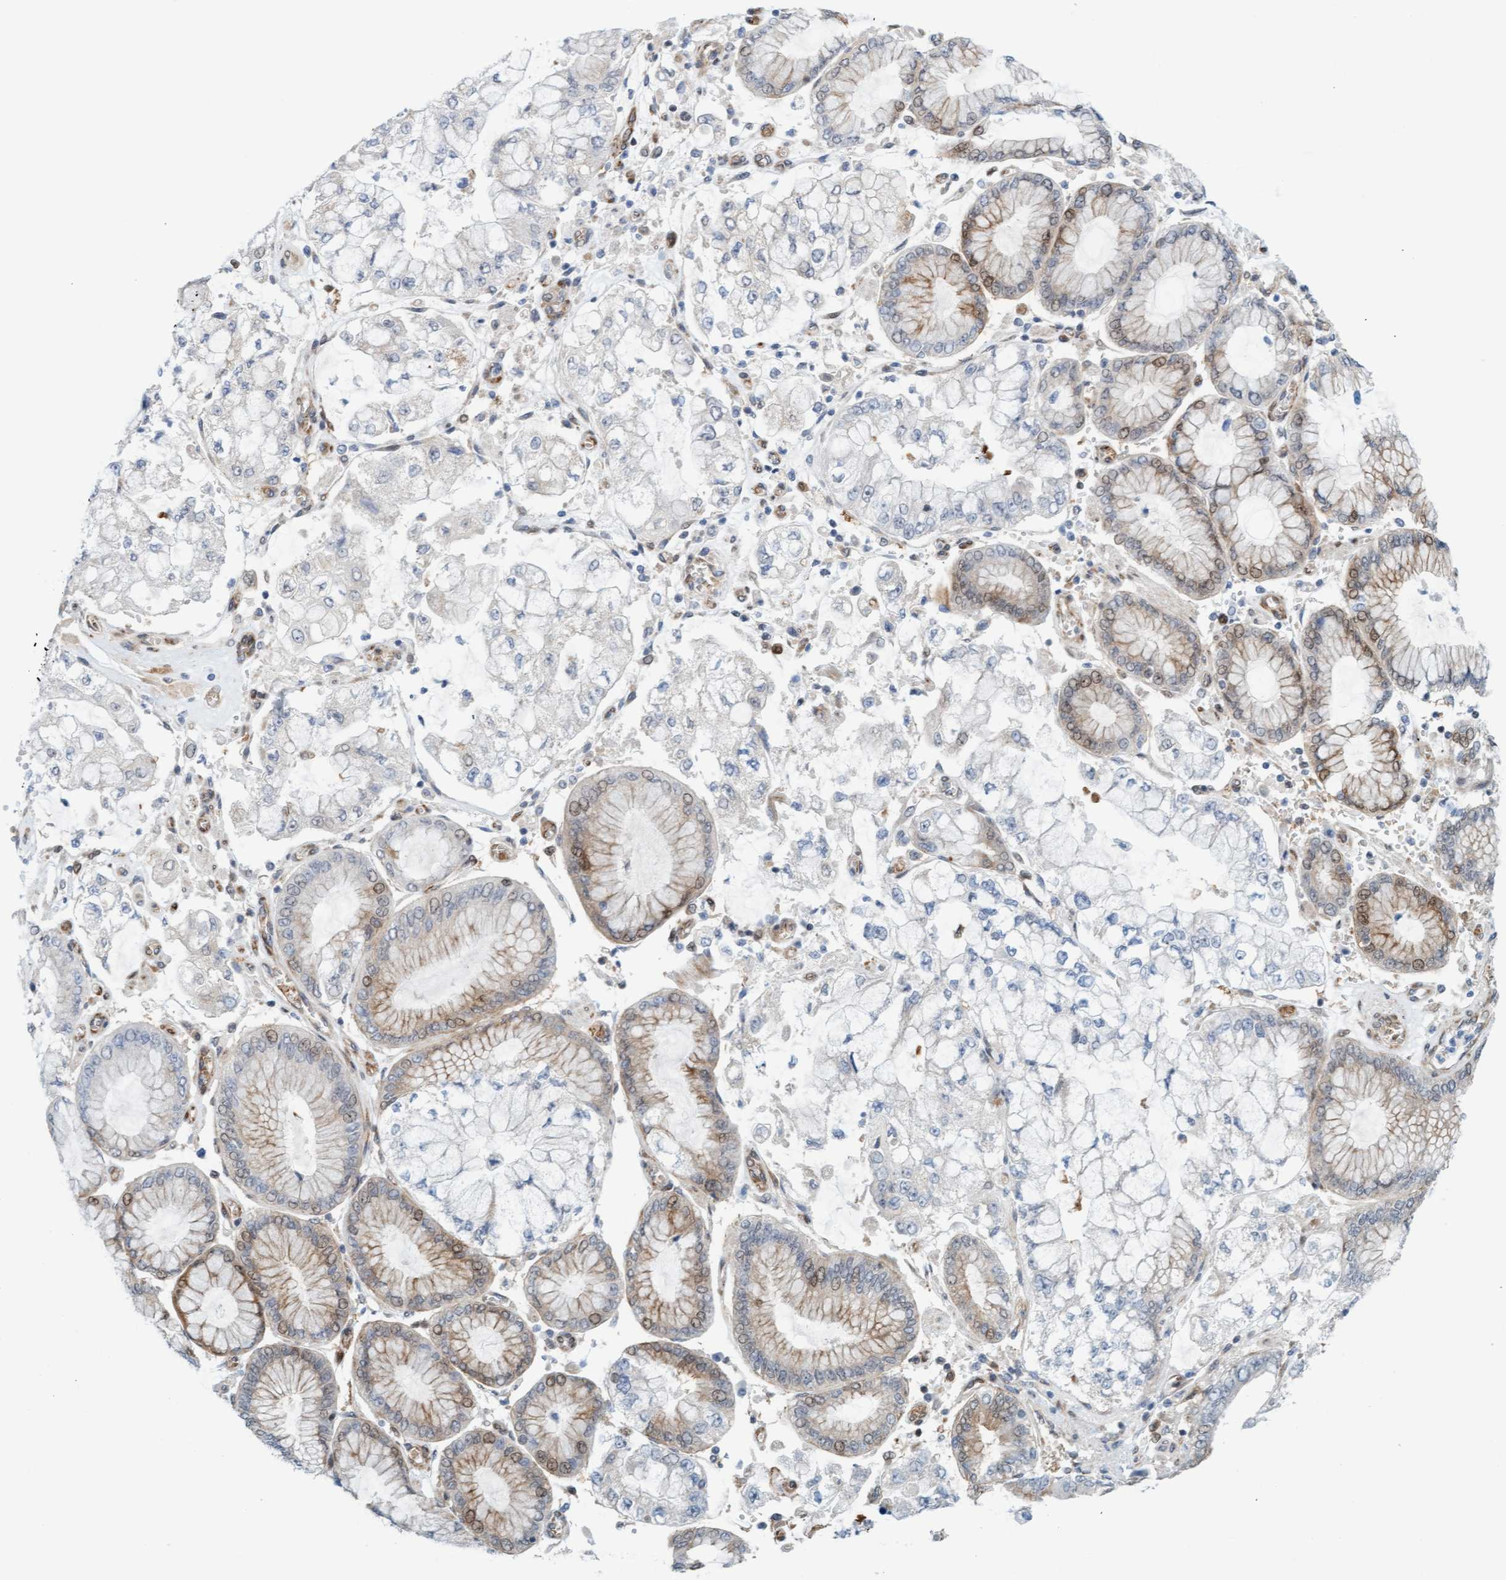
{"staining": {"intensity": "negative", "quantity": "none", "location": "none"}, "tissue": "stomach cancer", "cell_type": "Tumor cells", "image_type": "cancer", "snomed": [{"axis": "morphology", "description": "Adenocarcinoma, NOS"}, {"axis": "topography", "description": "Stomach"}], "caption": "Stomach adenocarcinoma stained for a protein using immunohistochemistry shows no staining tumor cells.", "gene": "EIF4EBP1", "patient": {"sex": "male", "age": 76}}